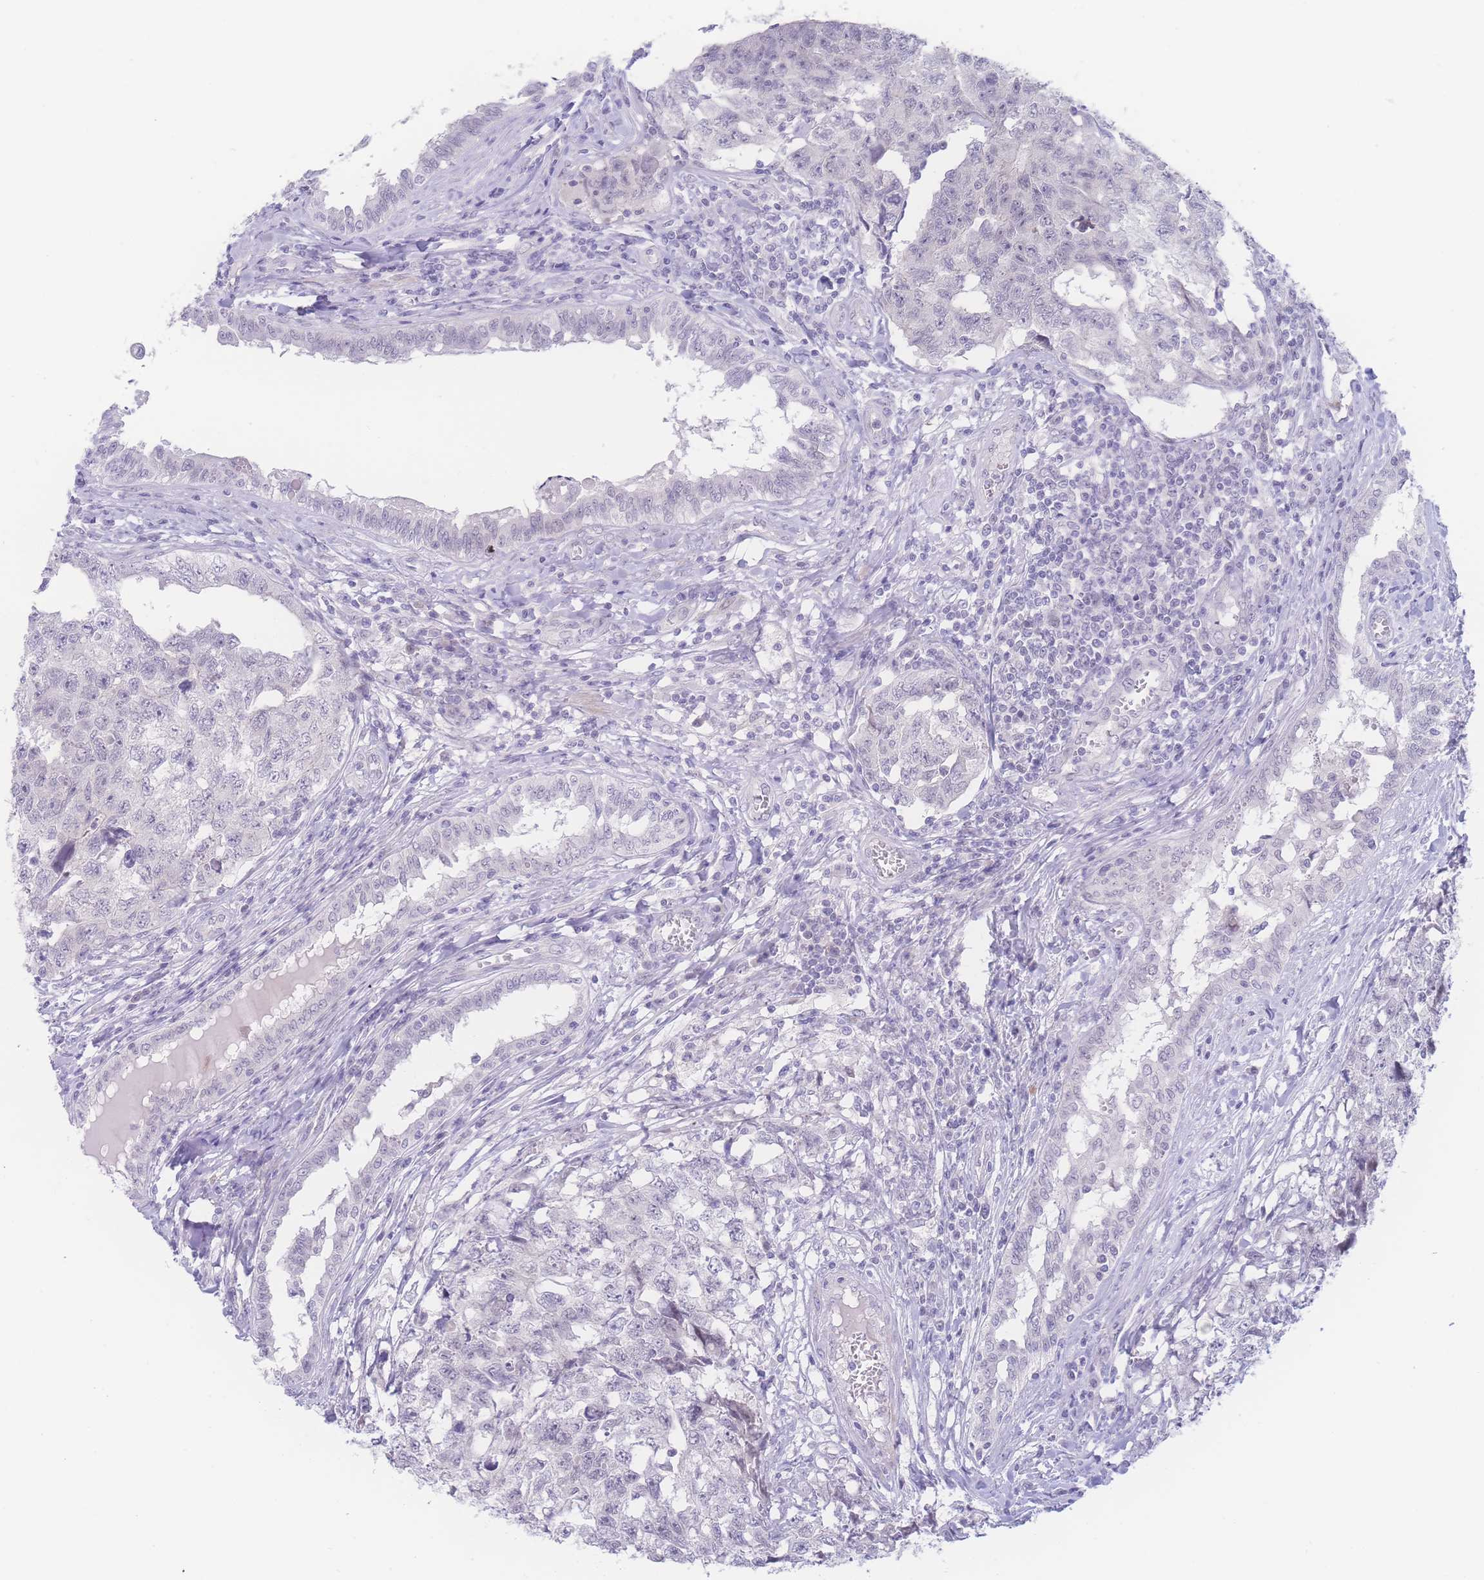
{"staining": {"intensity": "negative", "quantity": "none", "location": "none"}, "tissue": "testis cancer", "cell_type": "Tumor cells", "image_type": "cancer", "snomed": [{"axis": "morphology", "description": "Carcinoma, Embryonal, NOS"}, {"axis": "topography", "description": "Testis"}], "caption": "This is an immunohistochemistry photomicrograph of embryonal carcinoma (testis). There is no staining in tumor cells.", "gene": "PRSS22", "patient": {"sex": "male", "age": 31}}